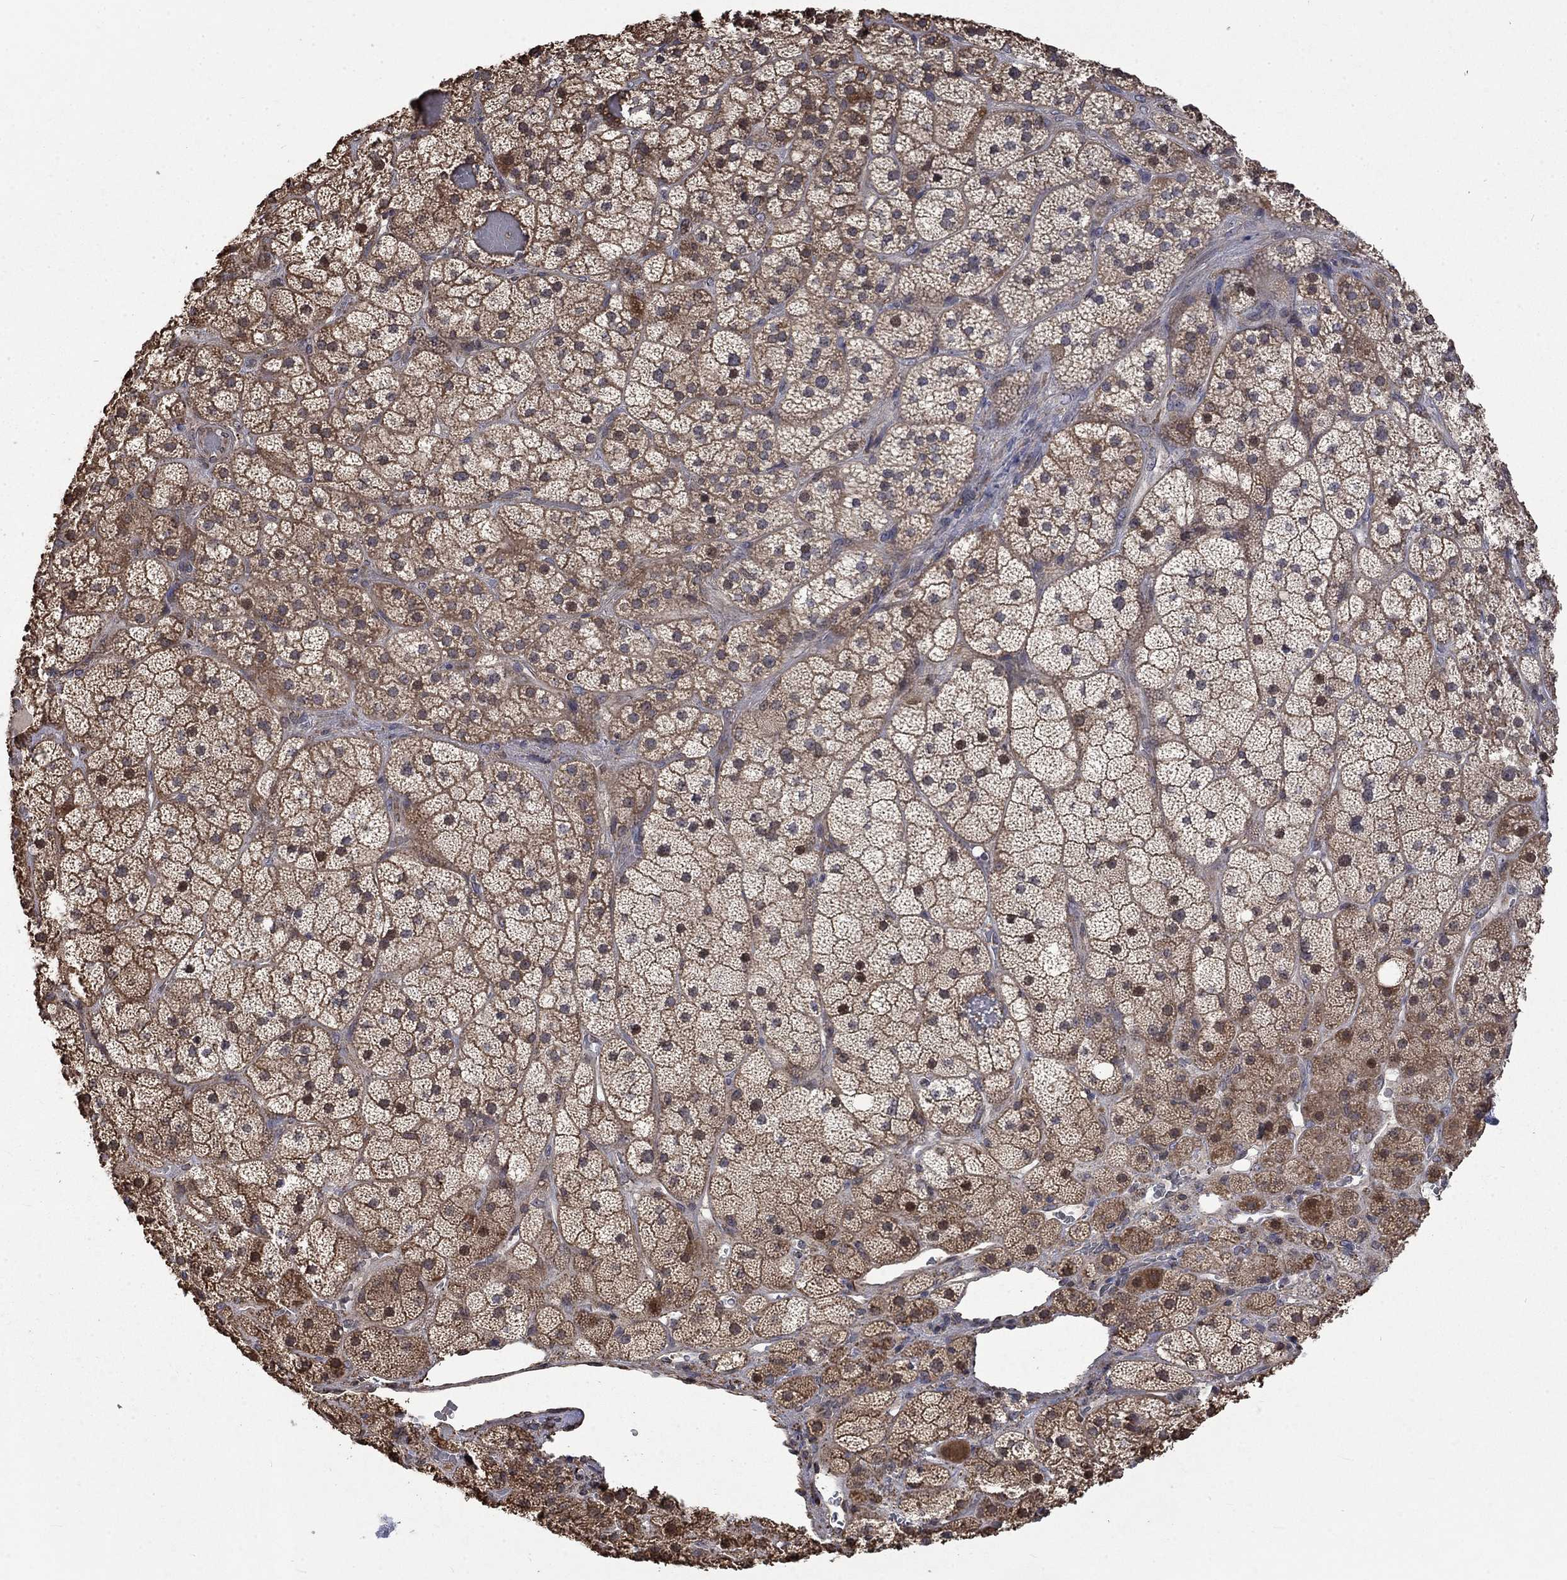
{"staining": {"intensity": "moderate", "quantity": "25%-75%", "location": "cytoplasmic/membranous,nuclear"}, "tissue": "adrenal gland", "cell_type": "Glandular cells", "image_type": "normal", "snomed": [{"axis": "morphology", "description": "Normal tissue, NOS"}, {"axis": "topography", "description": "Adrenal gland"}], "caption": "IHC image of benign human adrenal gland stained for a protein (brown), which exhibits medium levels of moderate cytoplasmic/membranous,nuclear expression in about 25%-75% of glandular cells.", "gene": "ESRRA", "patient": {"sex": "male", "age": 57}}